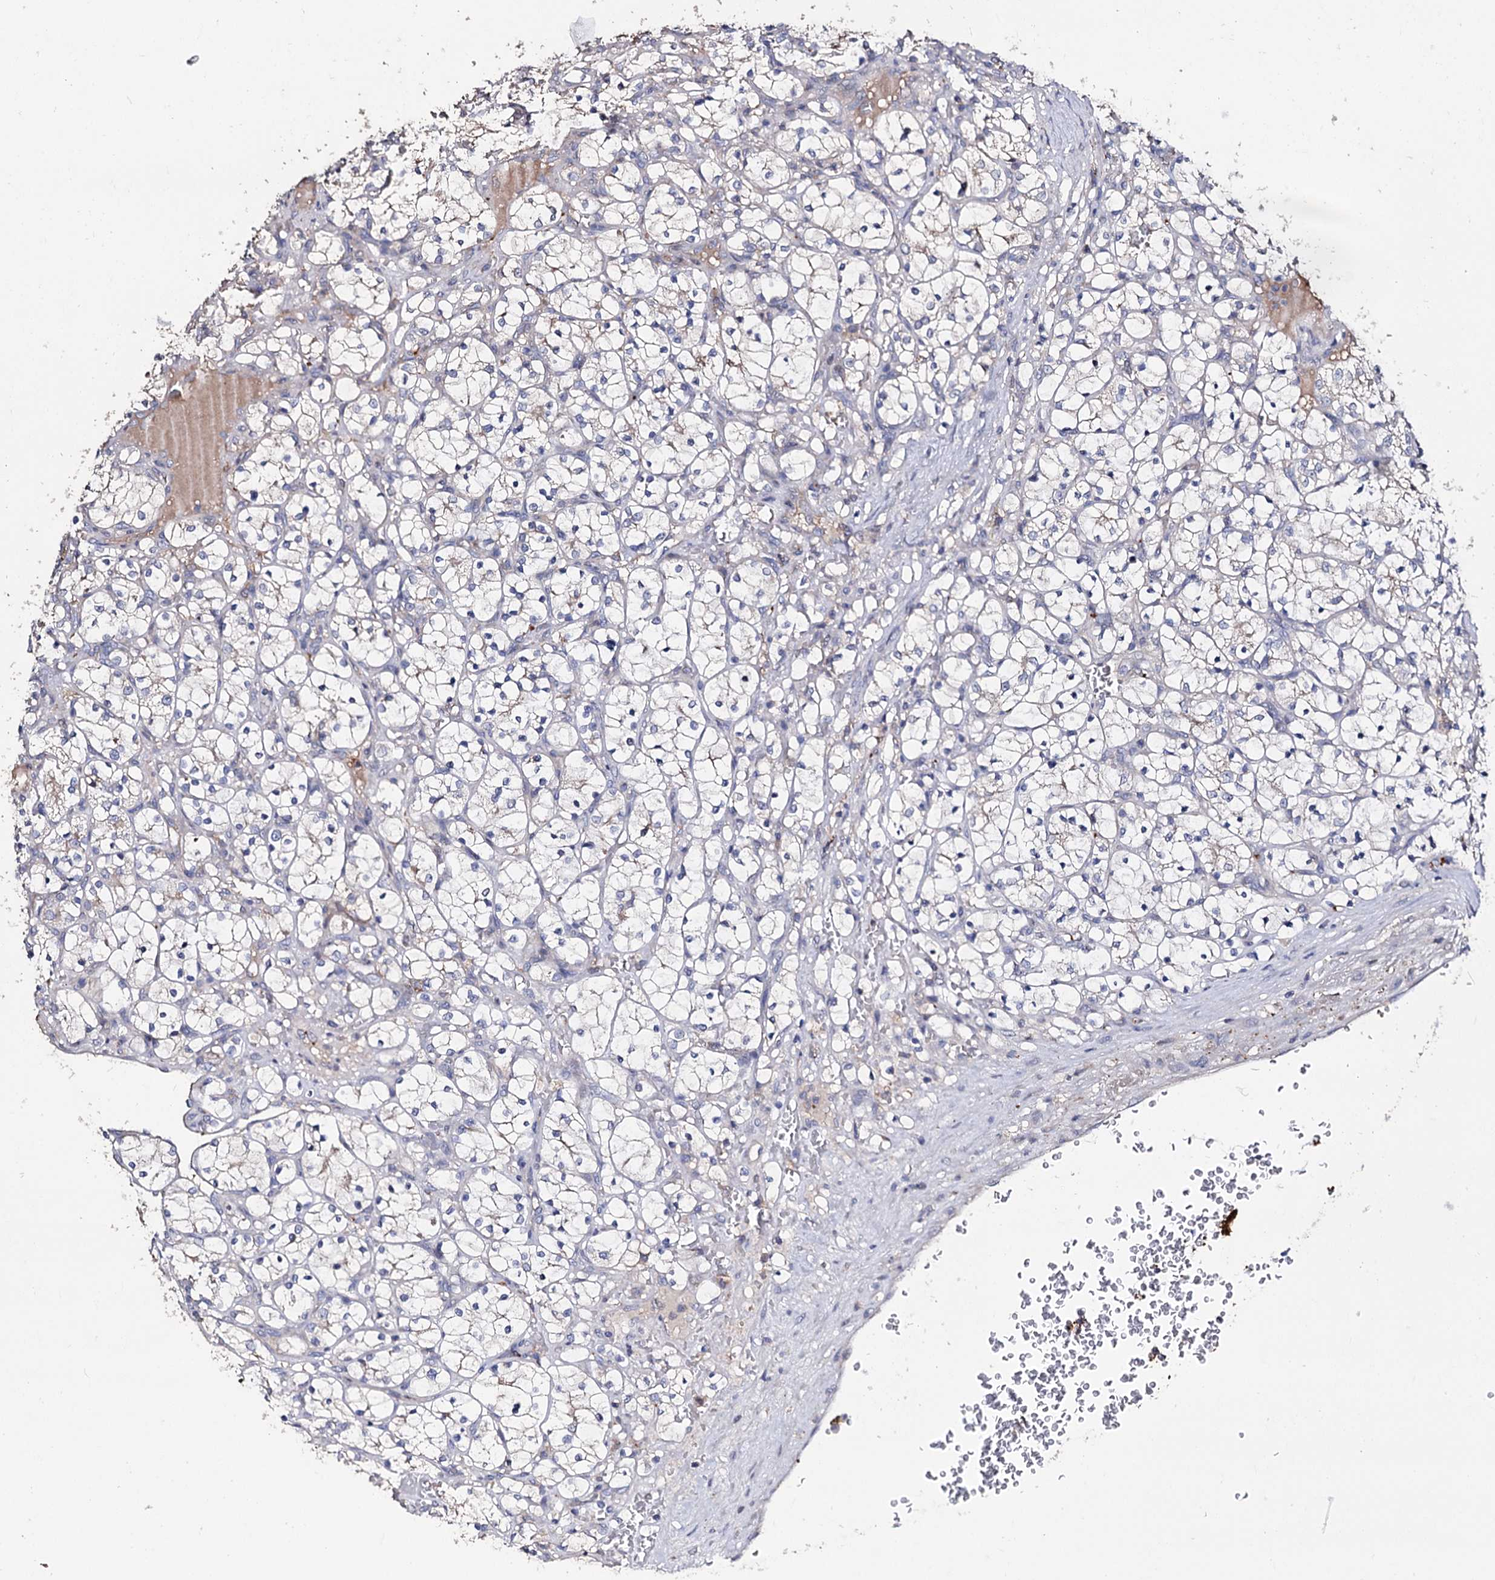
{"staining": {"intensity": "negative", "quantity": "none", "location": "none"}, "tissue": "renal cancer", "cell_type": "Tumor cells", "image_type": "cancer", "snomed": [{"axis": "morphology", "description": "Adenocarcinoma, NOS"}, {"axis": "topography", "description": "Kidney"}], "caption": "Adenocarcinoma (renal) was stained to show a protein in brown. There is no significant positivity in tumor cells.", "gene": "DNAH6", "patient": {"sex": "female", "age": 69}}